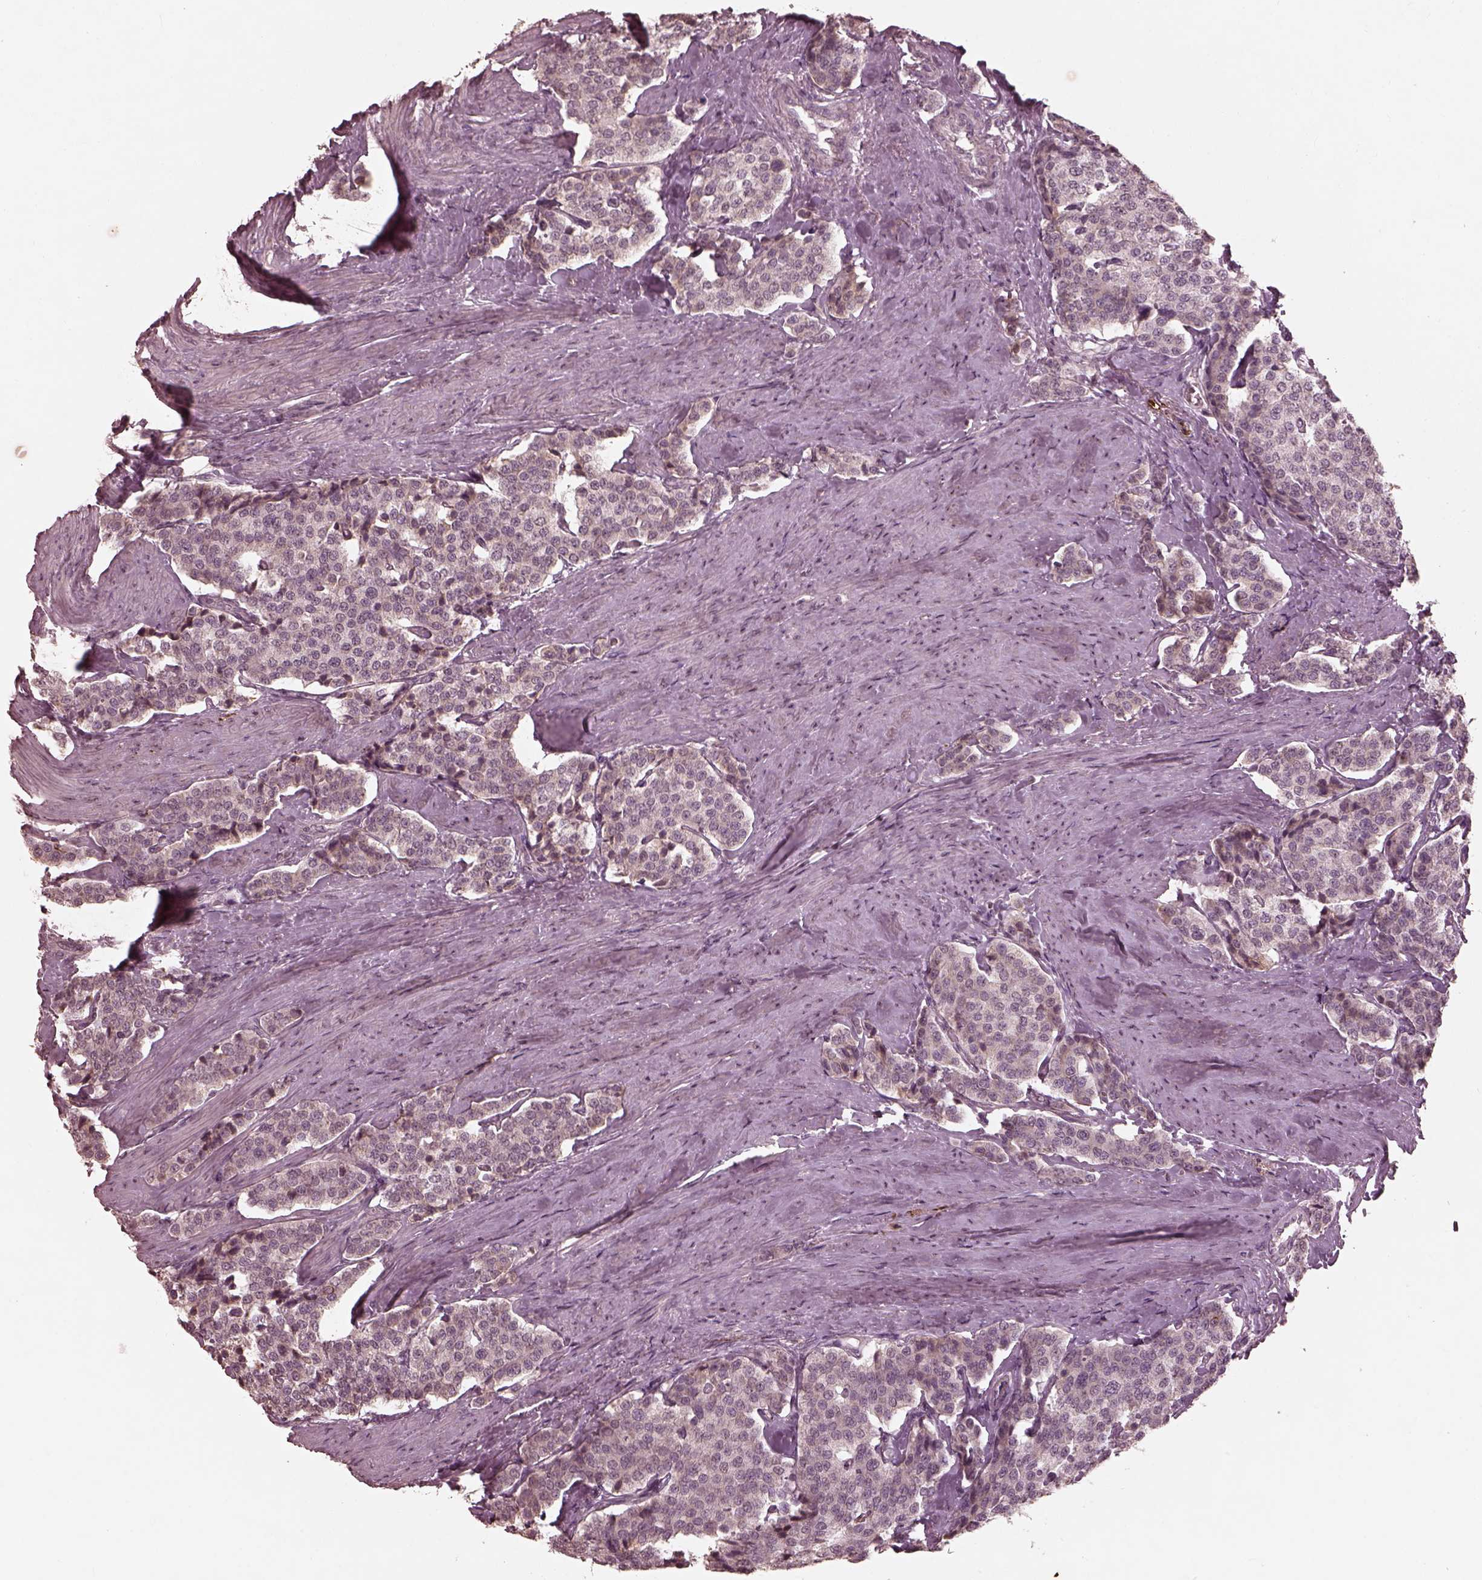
{"staining": {"intensity": "negative", "quantity": "none", "location": "none"}, "tissue": "carcinoid", "cell_type": "Tumor cells", "image_type": "cancer", "snomed": [{"axis": "morphology", "description": "Carcinoid, malignant, NOS"}, {"axis": "topography", "description": "Small intestine"}], "caption": "This is an immunohistochemistry (IHC) micrograph of human carcinoid. There is no positivity in tumor cells.", "gene": "CALR3", "patient": {"sex": "female", "age": 58}}